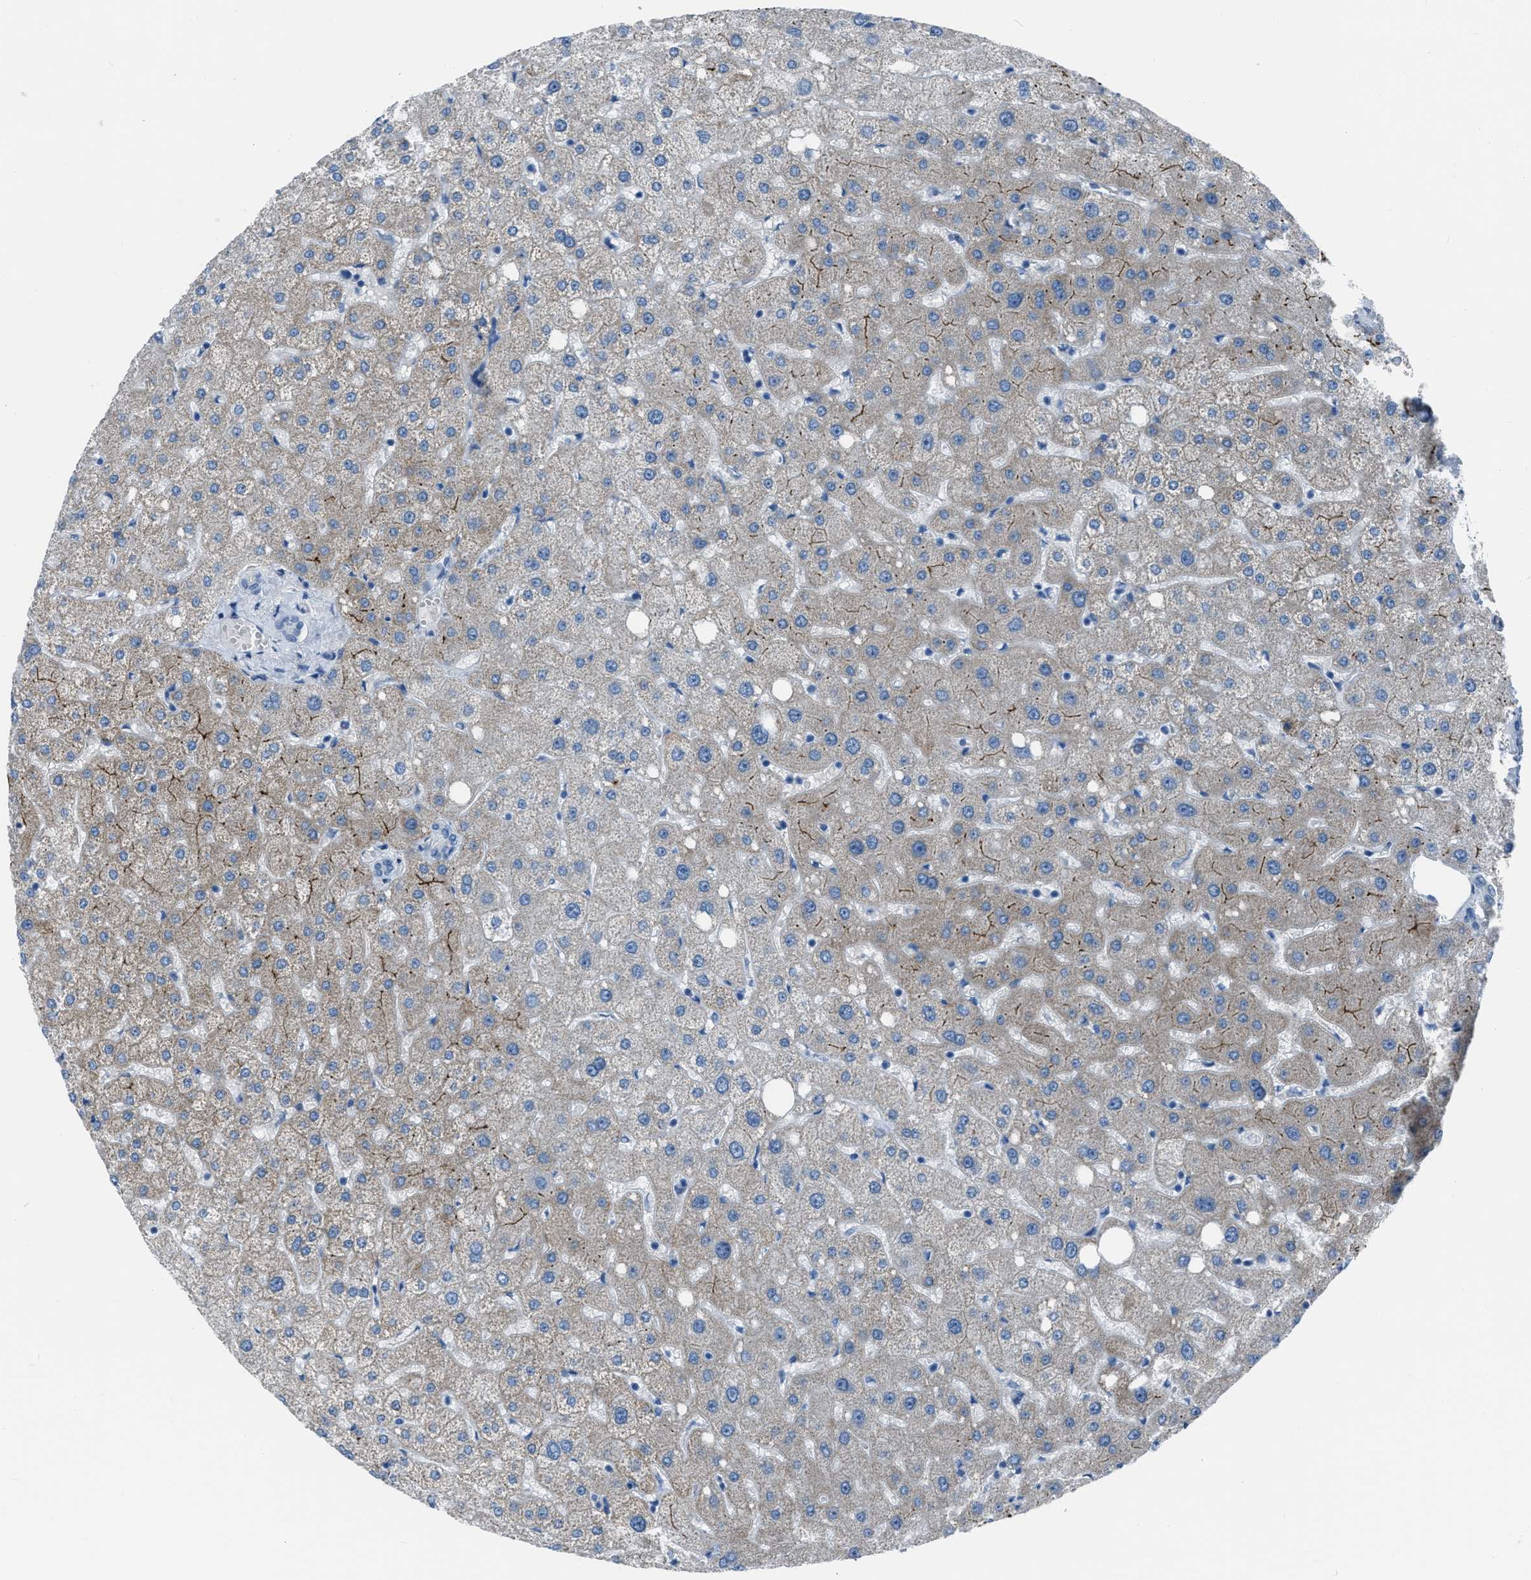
{"staining": {"intensity": "negative", "quantity": "none", "location": "none"}, "tissue": "liver", "cell_type": "Cholangiocytes", "image_type": "normal", "snomed": [{"axis": "morphology", "description": "Normal tissue, NOS"}, {"axis": "topography", "description": "Liver"}], "caption": "IHC micrograph of benign liver stained for a protein (brown), which displays no expression in cholangiocytes.", "gene": "SPATC1L", "patient": {"sex": "male", "age": 73}}